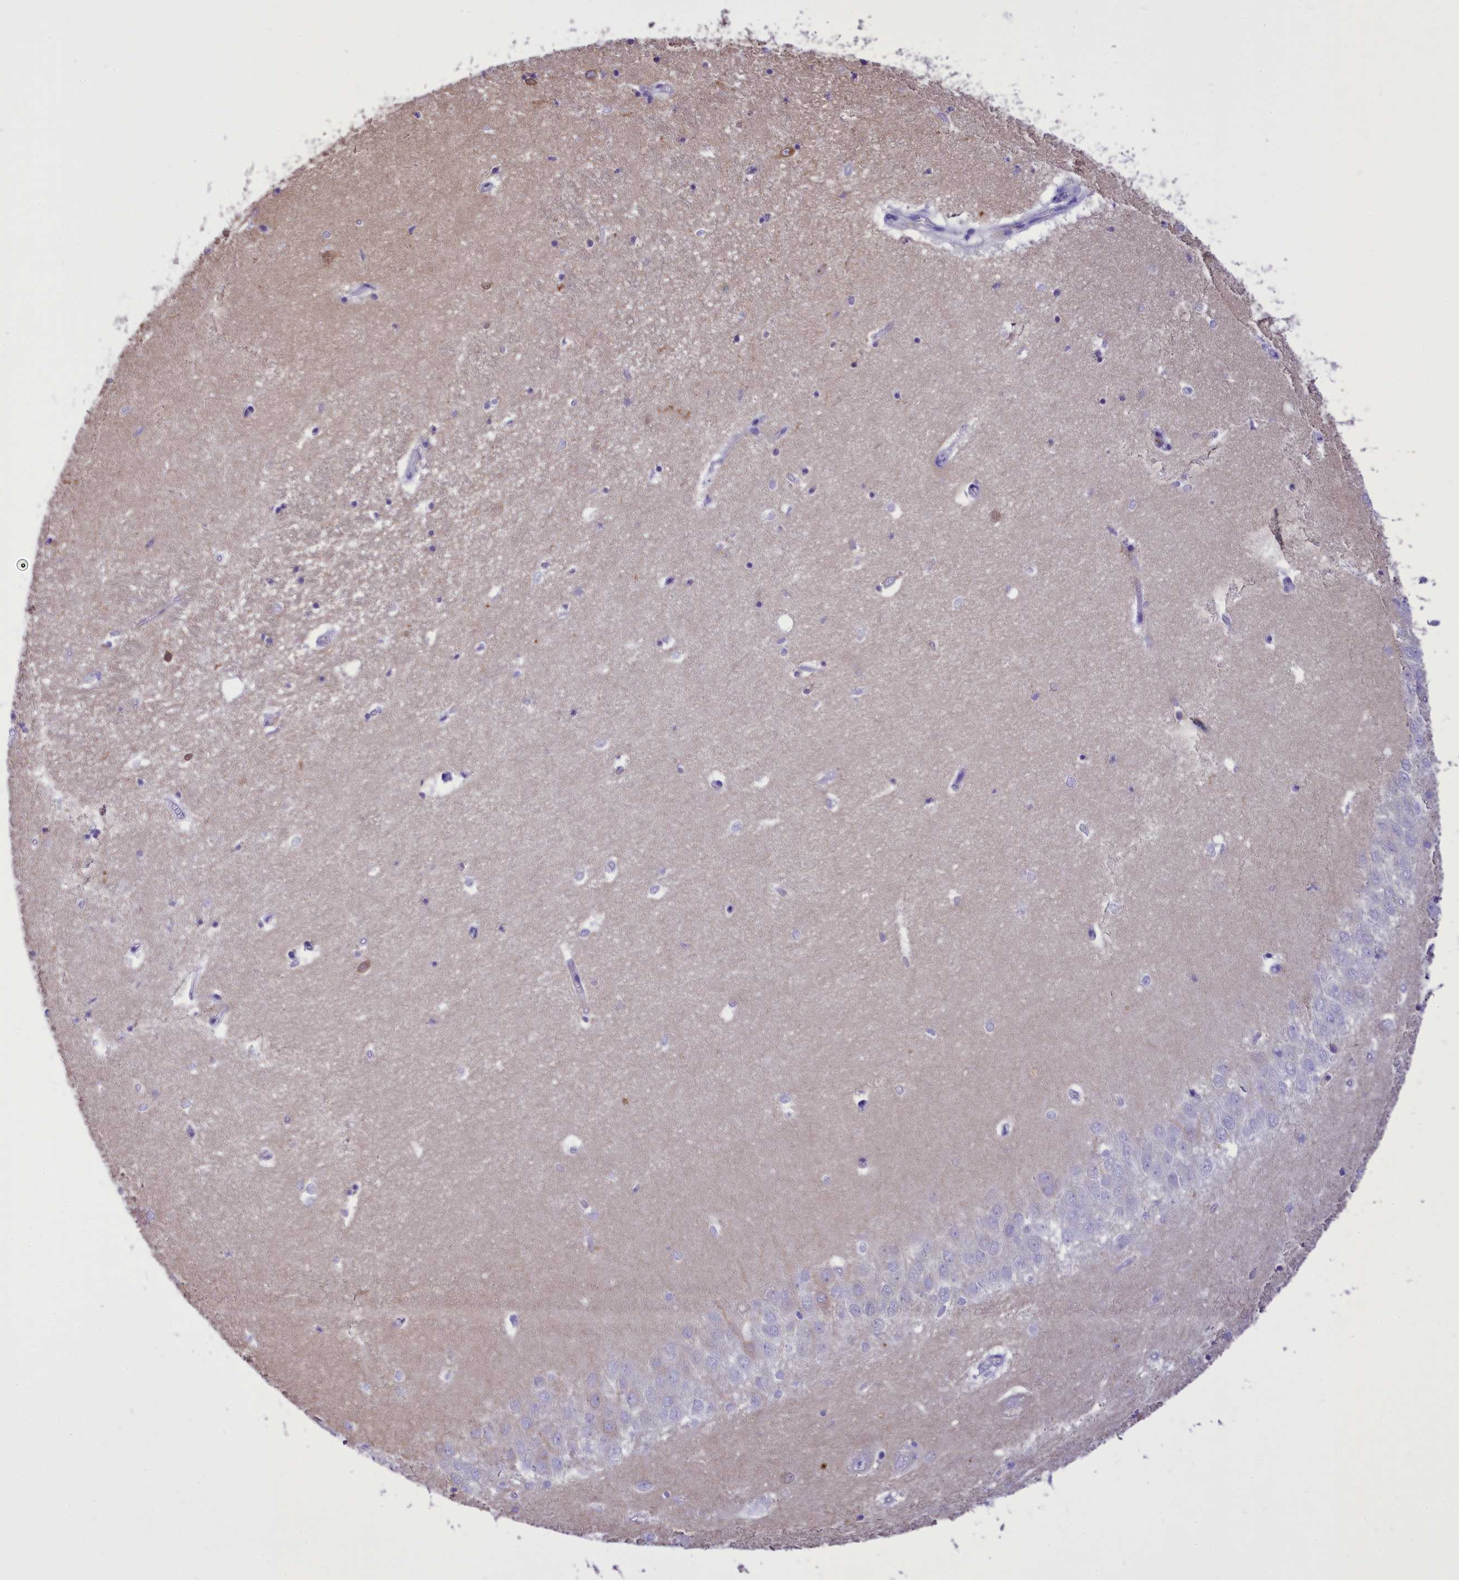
{"staining": {"intensity": "negative", "quantity": "none", "location": "none"}, "tissue": "hippocampus", "cell_type": "Glial cells", "image_type": "normal", "snomed": [{"axis": "morphology", "description": "Normal tissue, NOS"}, {"axis": "topography", "description": "Hippocampus"}], "caption": "High magnification brightfield microscopy of normal hippocampus stained with DAB (brown) and counterstained with hematoxylin (blue): glial cells show no significant staining. The staining was performed using DAB to visualize the protein expression in brown, while the nuclei were stained in blue with hematoxylin (Magnification: 20x).", "gene": "DCAF16", "patient": {"sex": "female", "age": 64}}